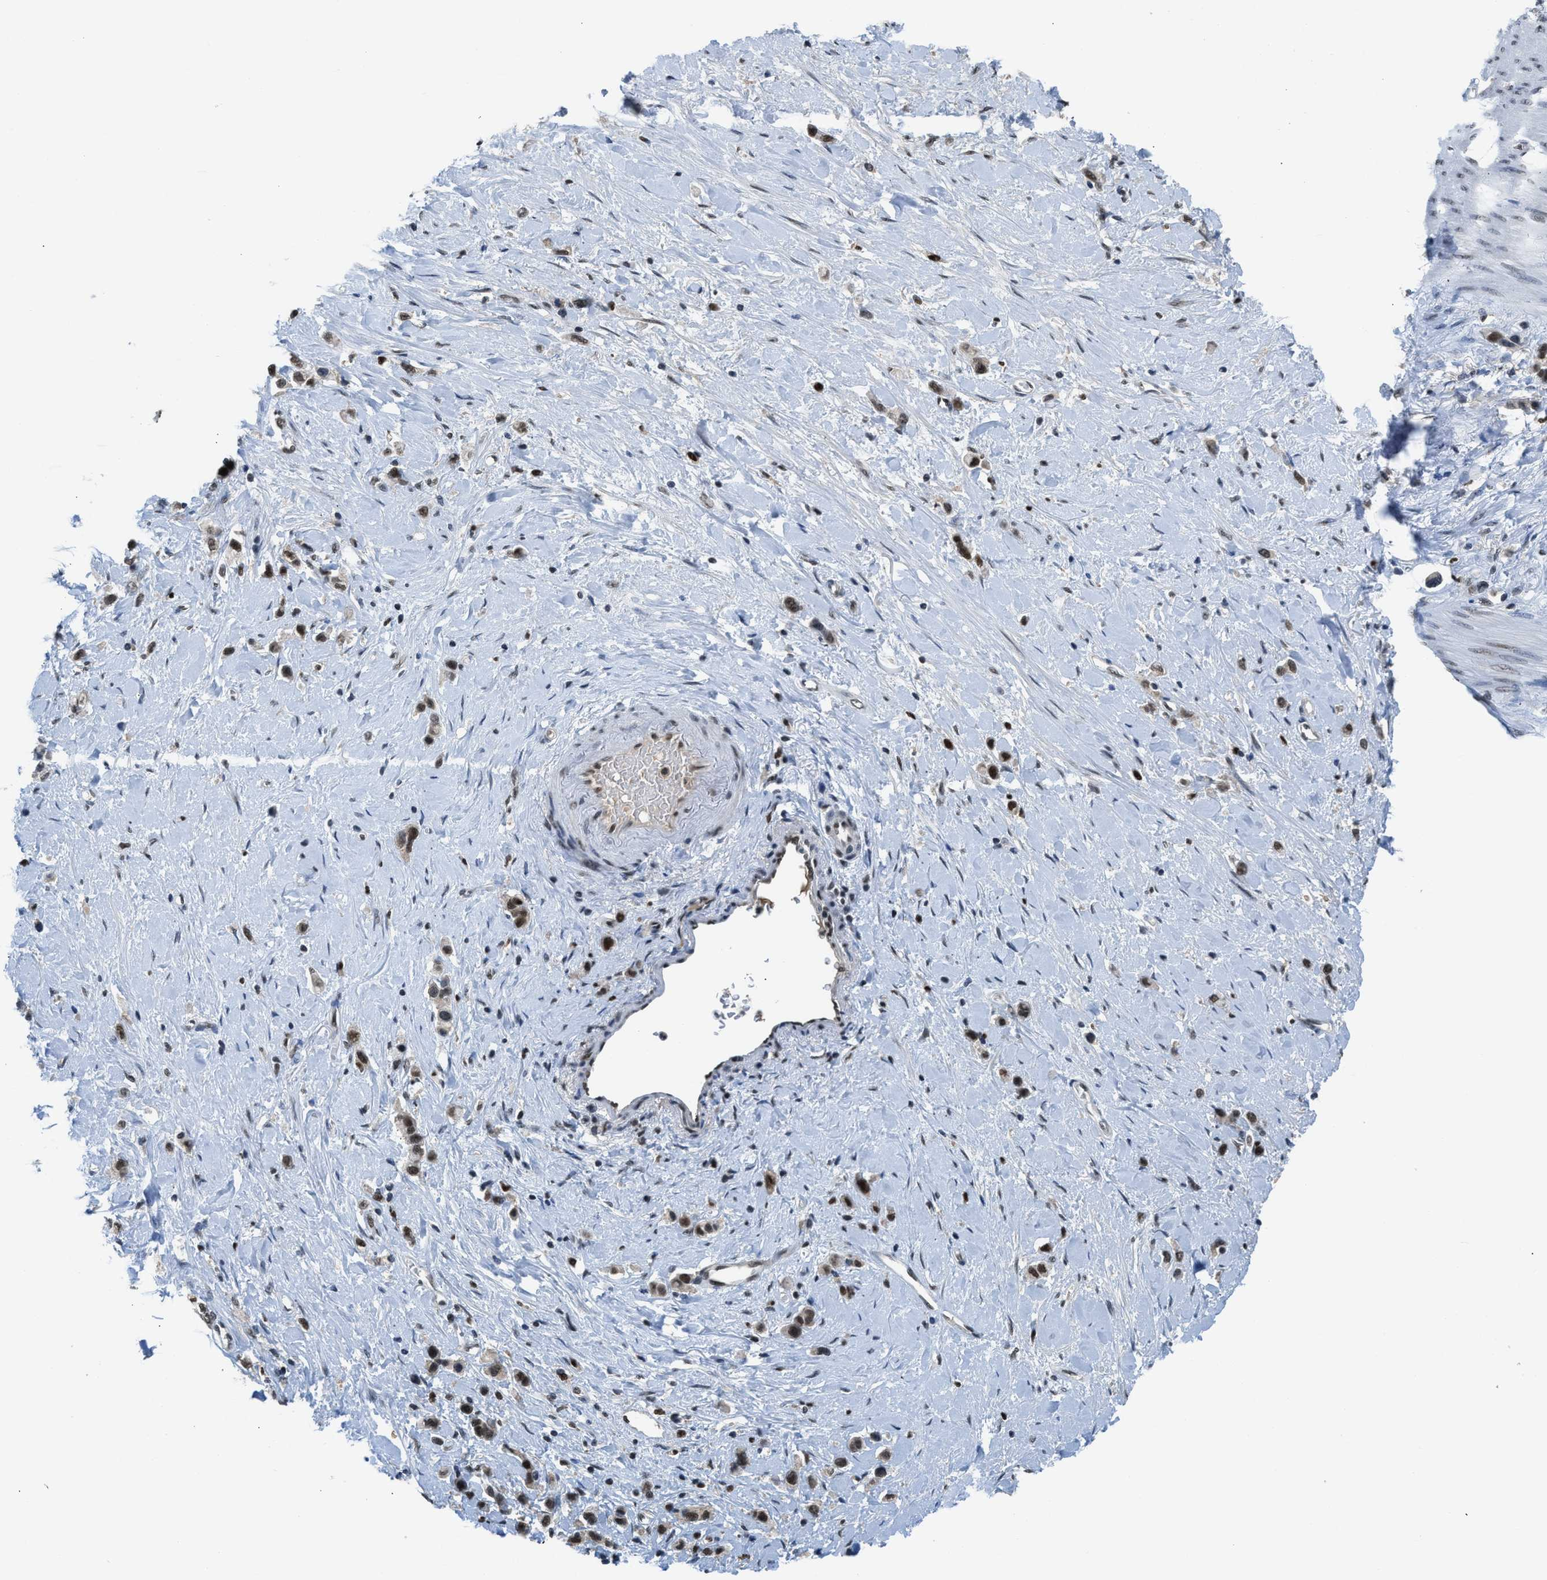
{"staining": {"intensity": "moderate", "quantity": ">75%", "location": "nuclear"}, "tissue": "stomach cancer", "cell_type": "Tumor cells", "image_type": "cancer", "snomed": [{"axis": "morphology", "description": "Adenocarcinoma, NOS"}, {"axis": "topography", "description": "Stomach"}], "caption": "This is a histology image of IHC staining of stomach cancer (adenocarcinoma), which shows moderate staining in the nuclear of tumor cells.", "gene": "ALX1", "patient": {"sex": "female", "age": 65}}